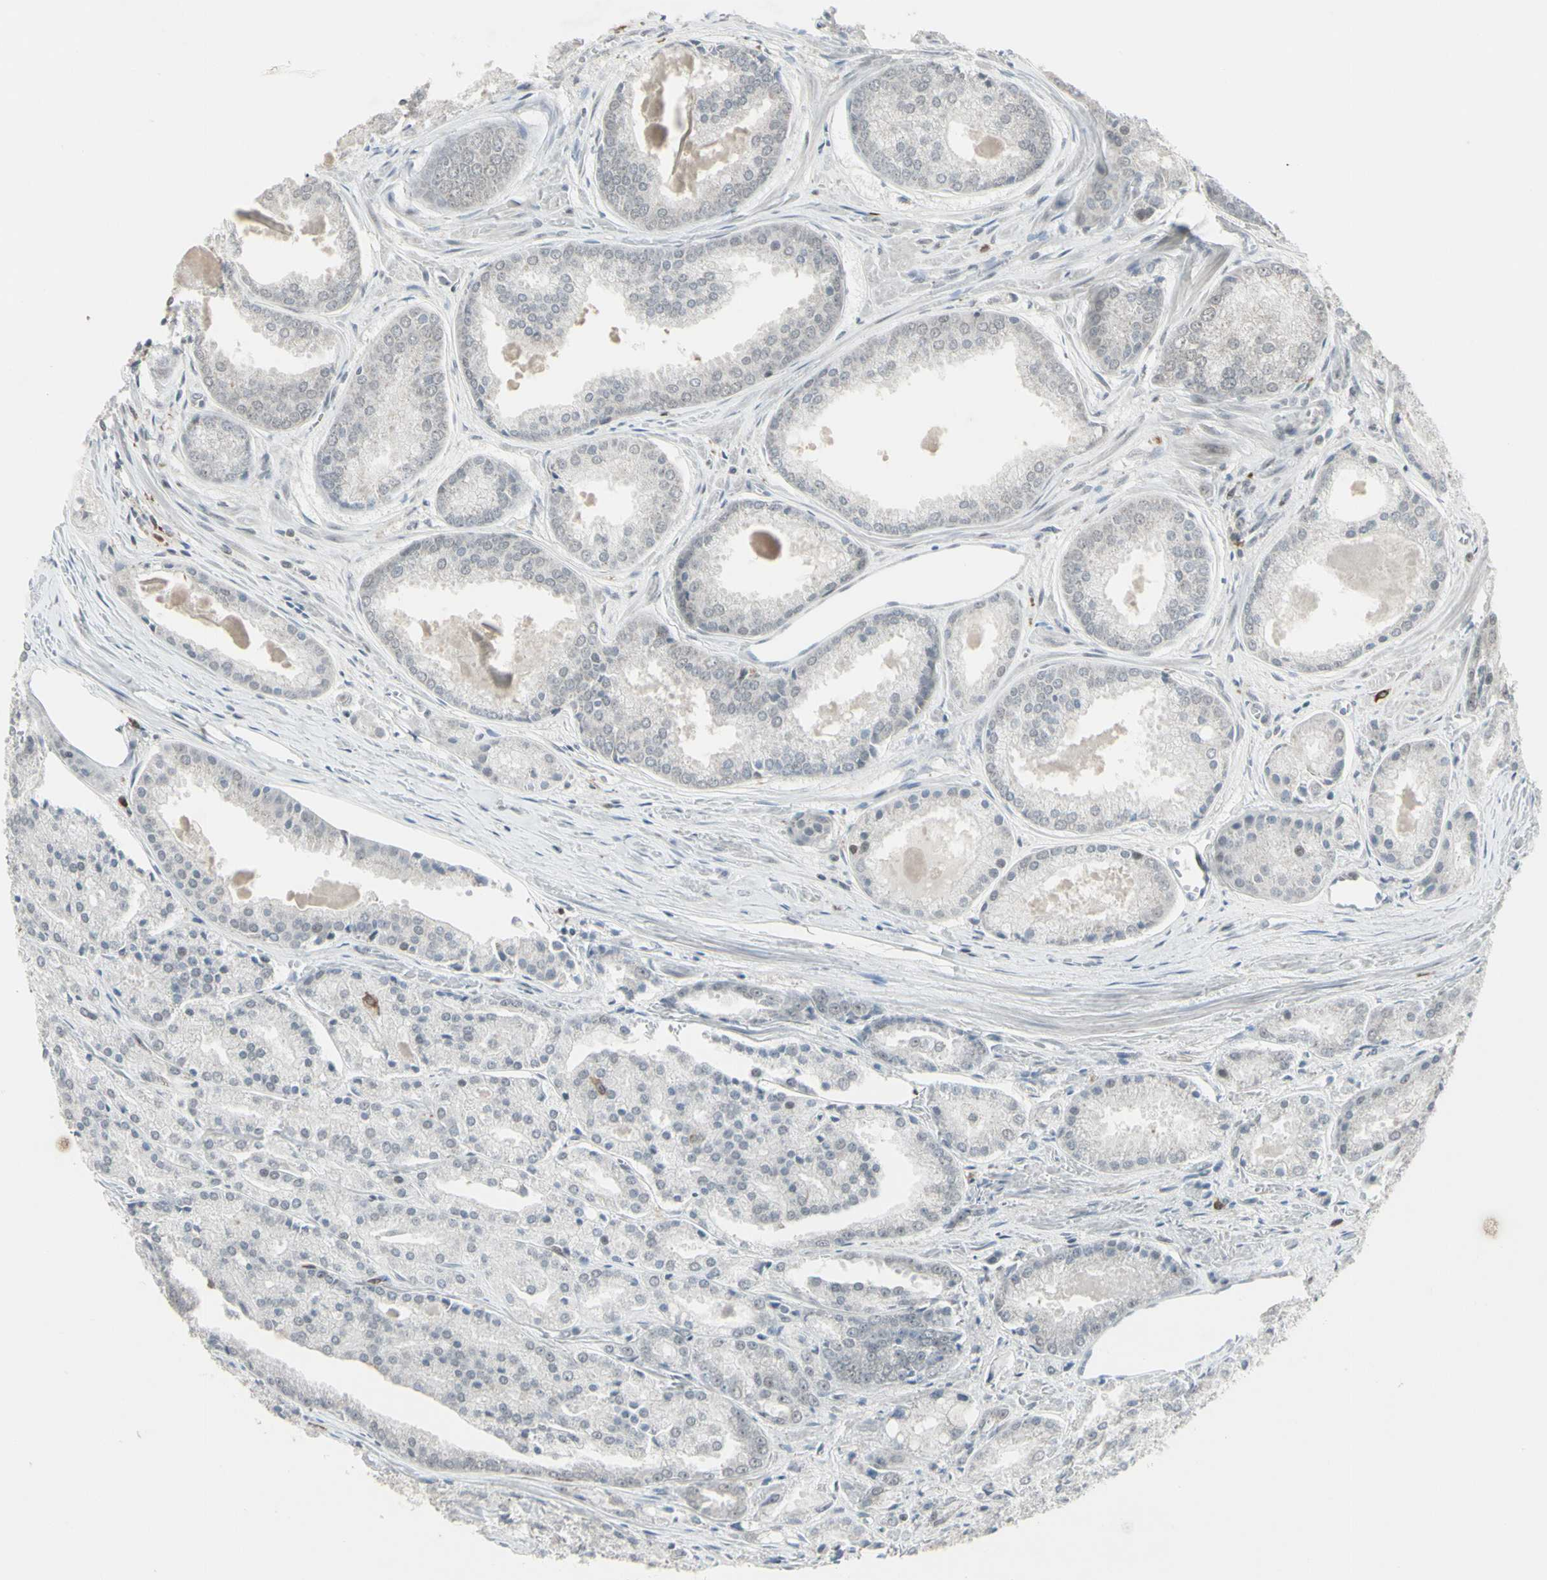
{"staining": {"intensity": "negative", "quantity": "none", "location": "none"}, "tissue": "prostate cancer", "cell_type": "Tumor cells", "image_type": "cancer", "snomed": [{"axis": "morphology", "description": "Adenocarcinoma, Low grade"}, {"axis": "topography", "description": "Prostate"}], "caption": "High magnification brightfield microscopy of prostate cancer stained with DAB (3,3'-diaminobenzidine) (brown) and counterstained with hematoxylin (blue): tumor cells show no significant staining.", "gene": "SAMSN1", "patient": {"sex": "male", "age": 64}}